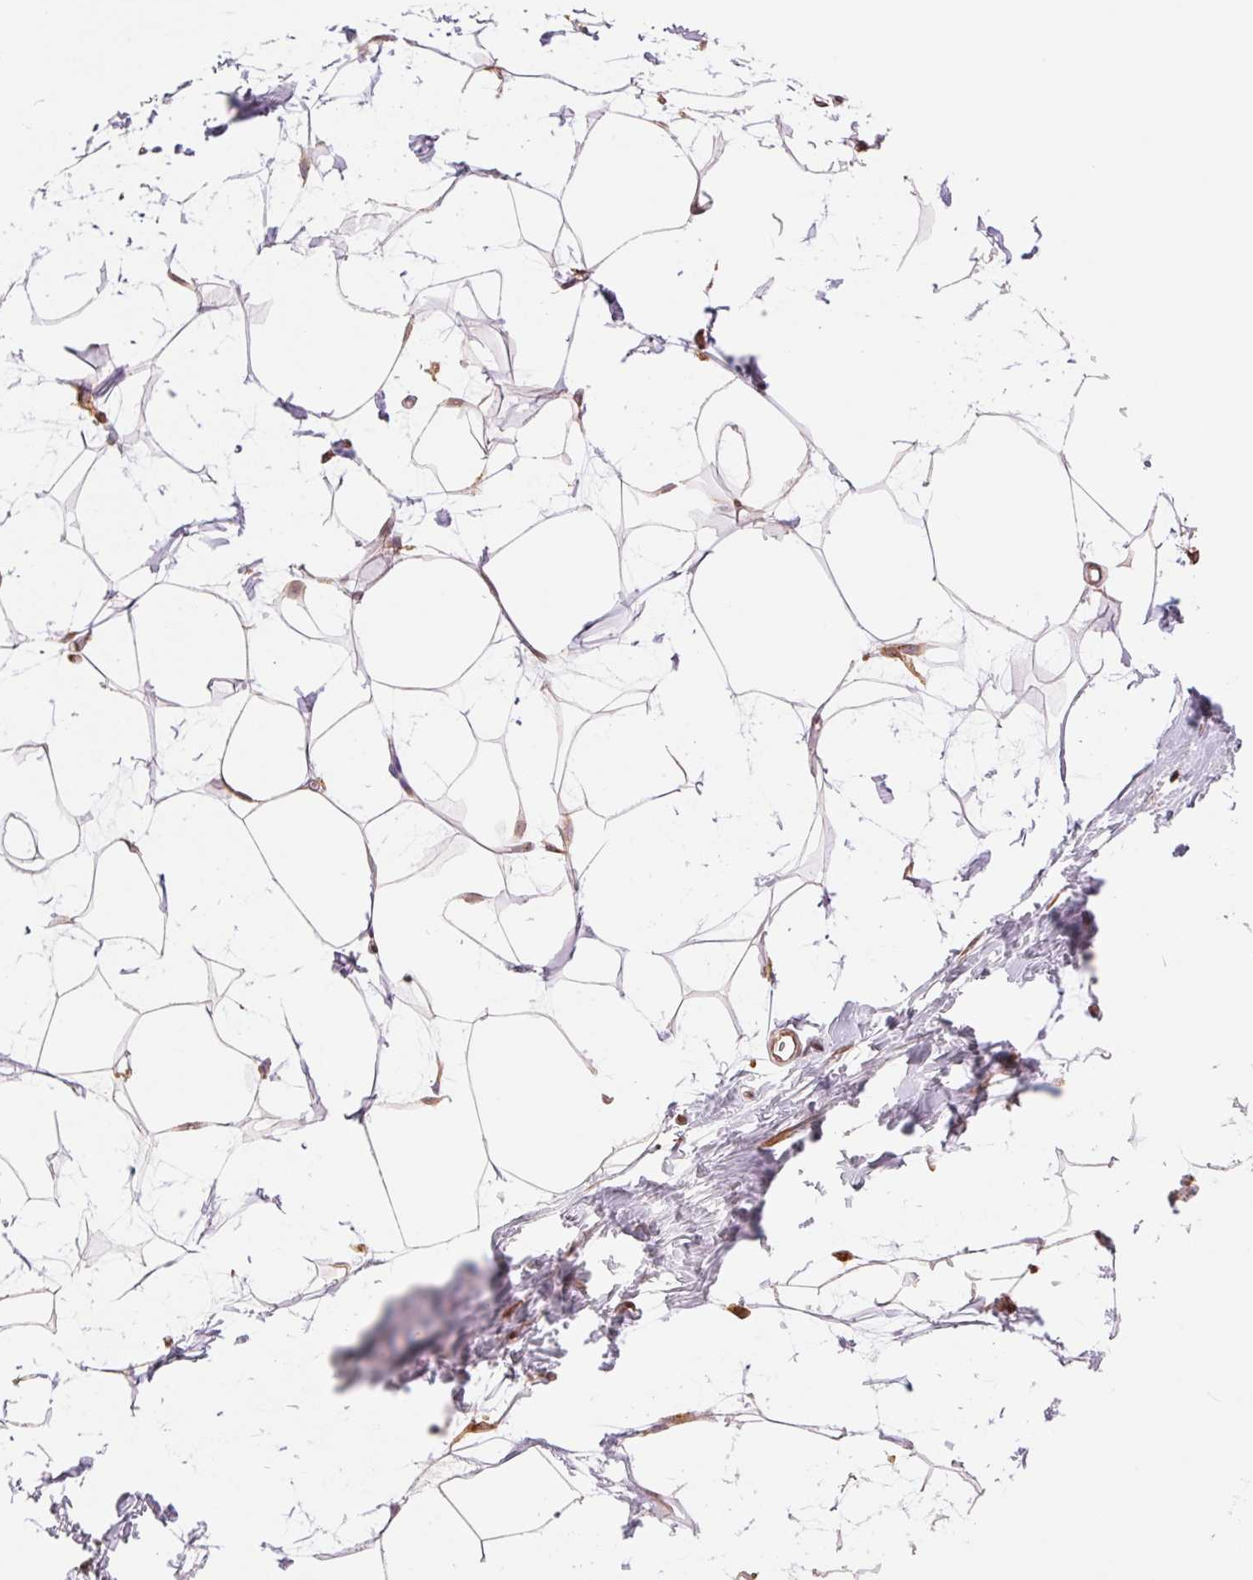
{"staining": {"intensity": "moderate", "quantity": ">75%", "location": "cytoplasmic/membranous"}, "tissue": "breast", "cell_type": "Adipocytes", "image_type": "normal", "snomed": [{"axis": "morphology", "description": "Normal tissue, NOS"}, {"axis": "topography", "description": "Breast"}], "caption": "Immunohistochemistry of benign human breast displays medium levels of moderate cytoplasmic/membranous expression in approximately >75% of adipocytes.", "gene": "RPN1", "patient": {"sex": "female", "age": 45}}